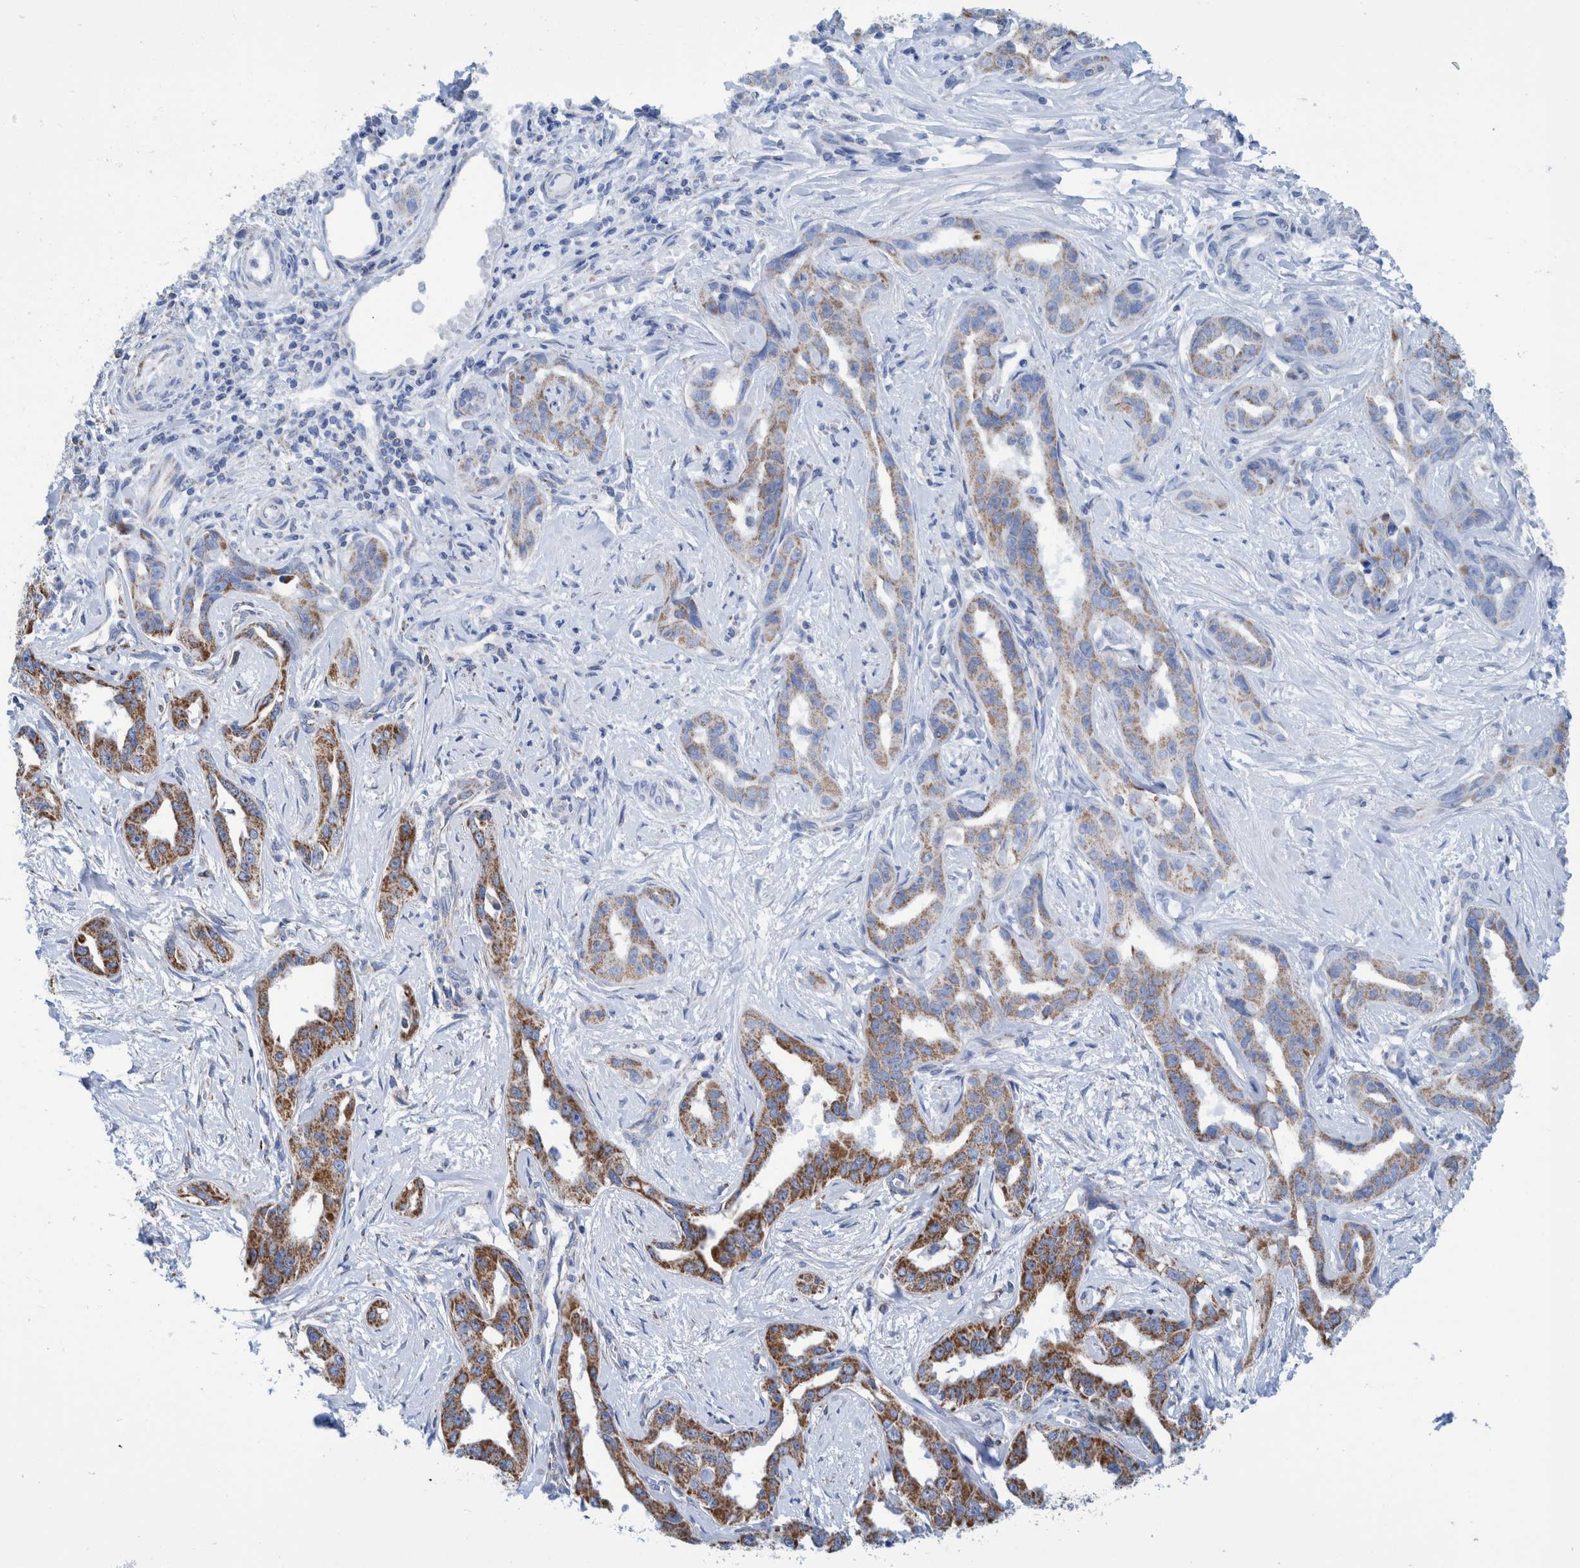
{"staining": {"intensity": "moderate", "quantity": "25%-75%", "location": "cytoplasmic/membranous"}, "tissue": "liver cancer", "cell_type": "Tumor cells", "image_type": "cancer", "snomed": [{"axis": "morphology", "description": "Cholangiocarcinoma"}, {"axis": "topography", "description": "Liver"}], "caption": "Liver cancer (cholangiocarcinoma) stained with a brown dye reveals moderate cytoplasmic/membranous positive positivity in approximately 25%-75% of tumor cells.", "gene": "BZW2", "patient": {"sex": "male", "age": 59}}